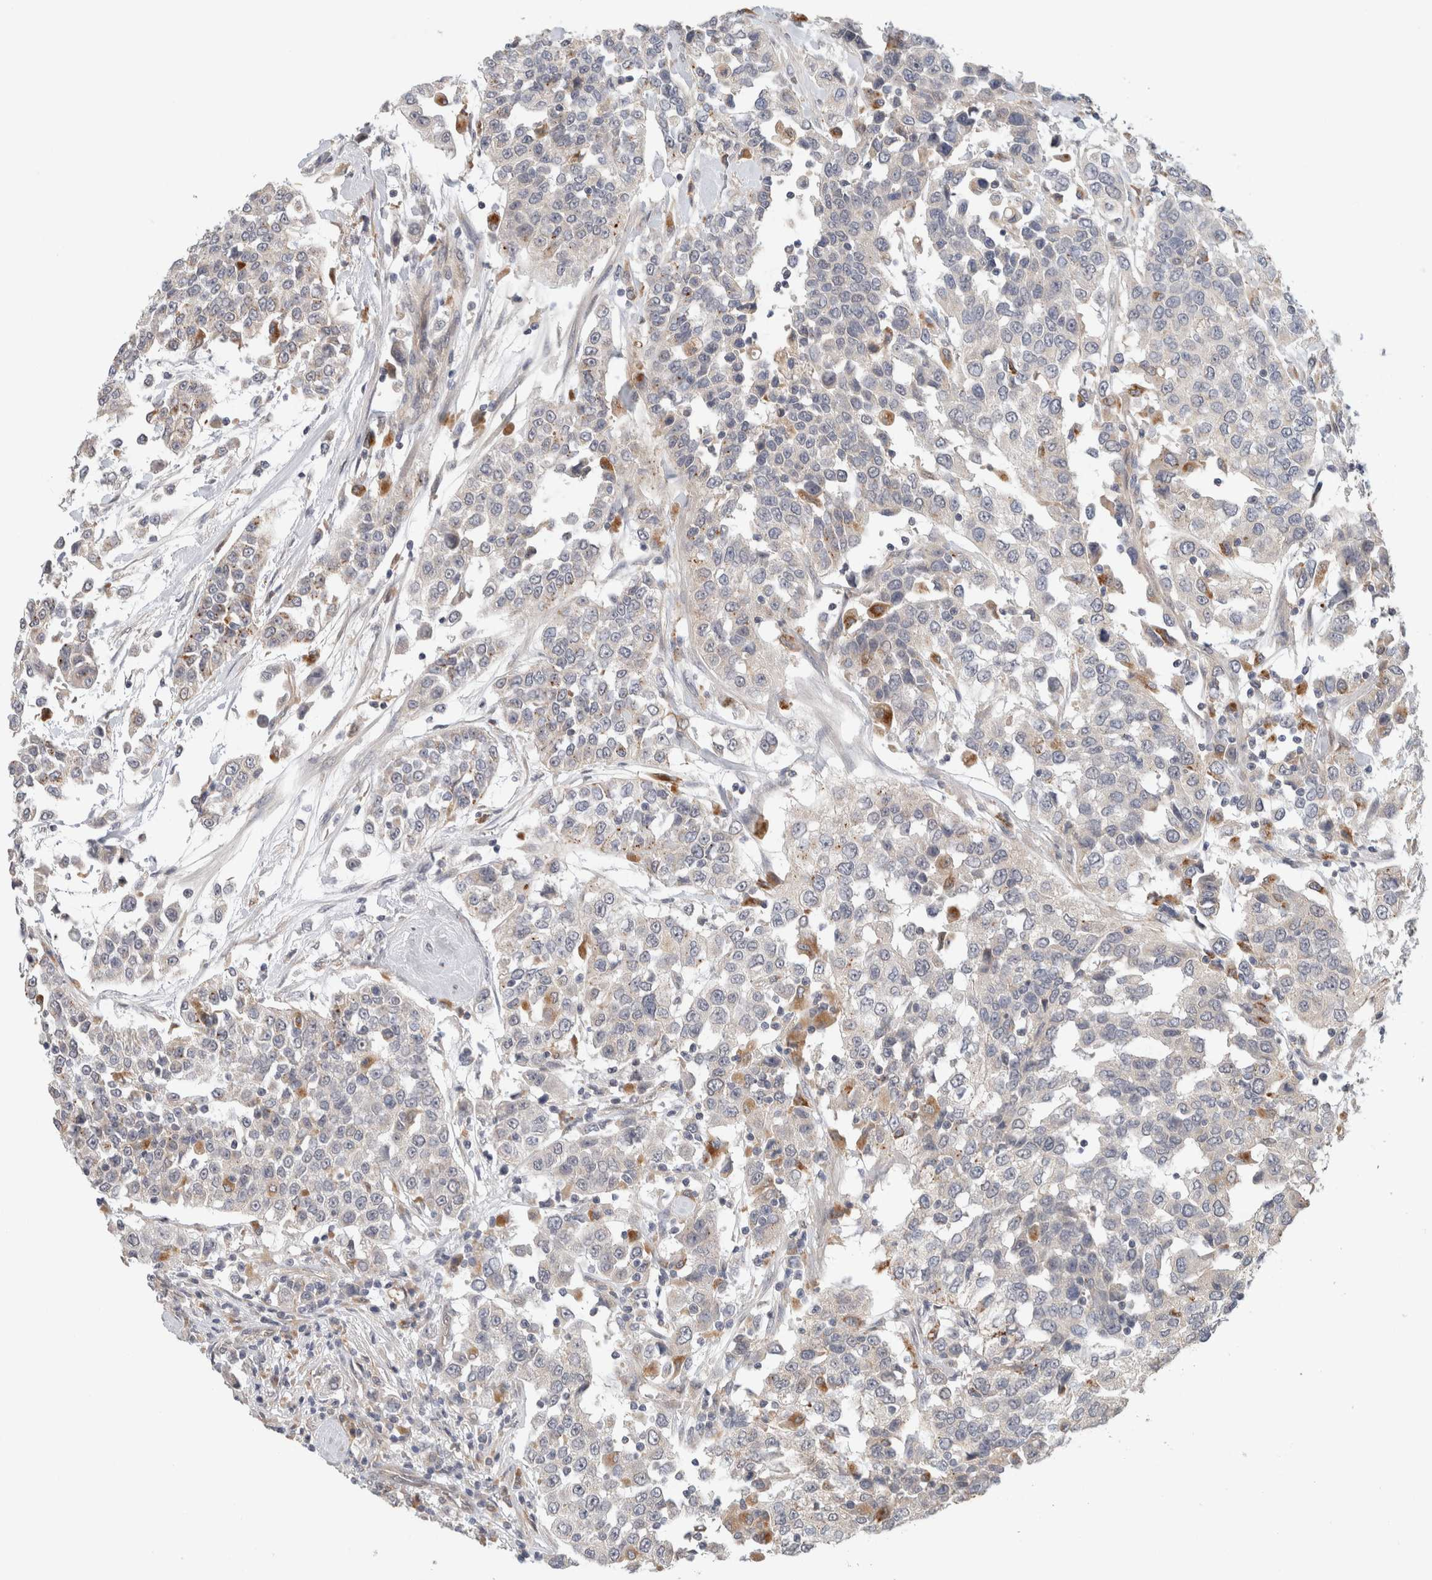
{"staining": {"intensity": "weak", "quantity": "<25%", "location": "cytoplasmic/membranous"}, "tissue": "urothelial cancer", "cell_type": "Tumor cells", "image_type": "cancer", "snomed": [{"axis": "morphology", "description": "Urothelial carcinoma, High grade"}, {"axis": "topography", "description": "Urinary bladder"}], "caption": "DAB immunohistochemical staining of human urothelial cancer shows no significant expression in tumor cells.", "gene": "SGK1", "patient": {"sex": "female", "age": 80}}